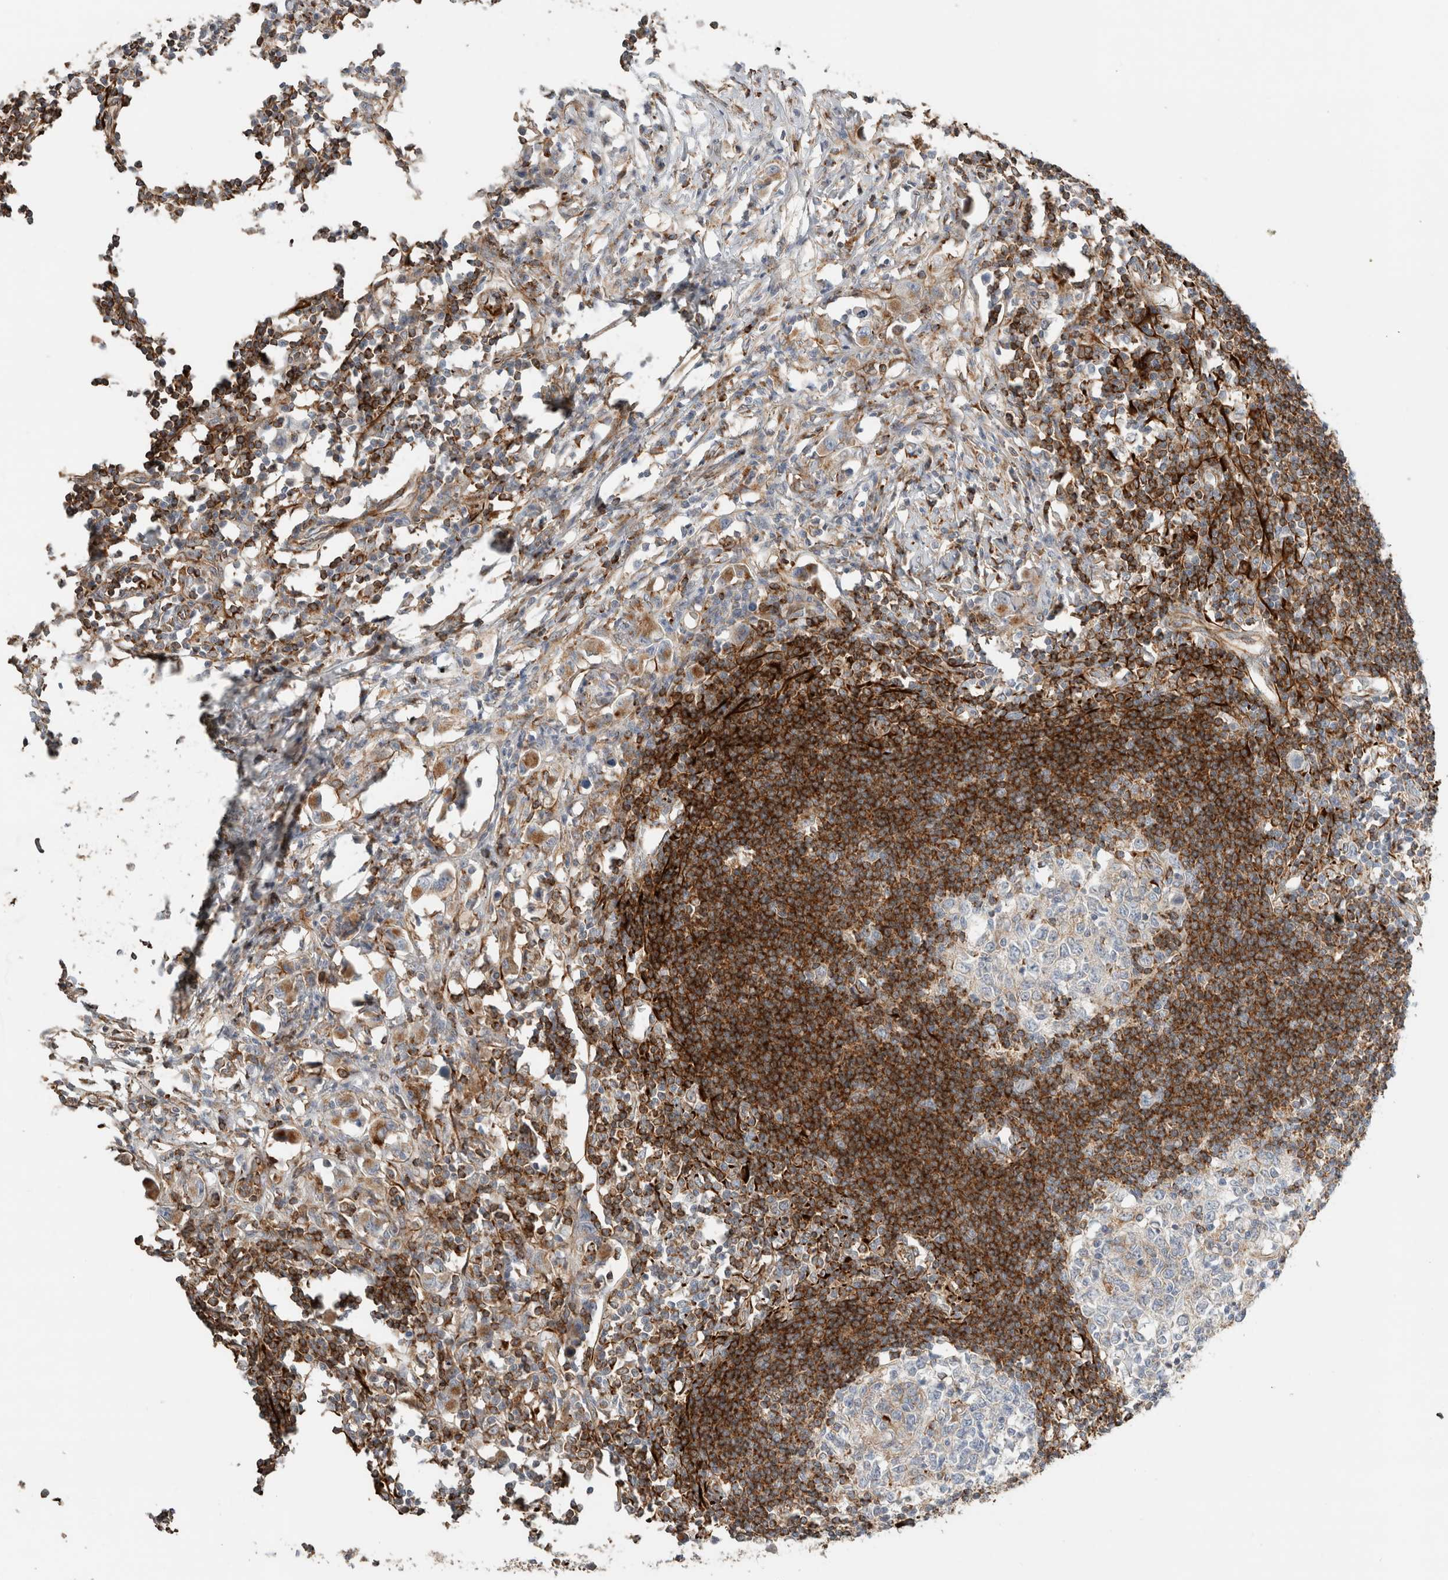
{"staining": {"intensity": "moderate", "quantity": "<25%", "location": "cytoplasmic/membranous"}, "tissue": "lymph node", "cell_type": "Germinal center cells", "image_type": "normal", "snomed": [{"axis": "morphology", "description": "Normal tissue, NOS"}, {"axis": "morphology", "description": "Malignant melanoma, Metastatic site"}, {"axis": "topography", "description": "Lymph node"}], "caption": "High-power microscopy captured an IHC photomicrograph of benign lymph node, revealing moderate cytoplasmic/membranous staining in approximately <25% of germinal center cells.", "gene": "LY86", "patient": {"sex": "male", "age": 41}}